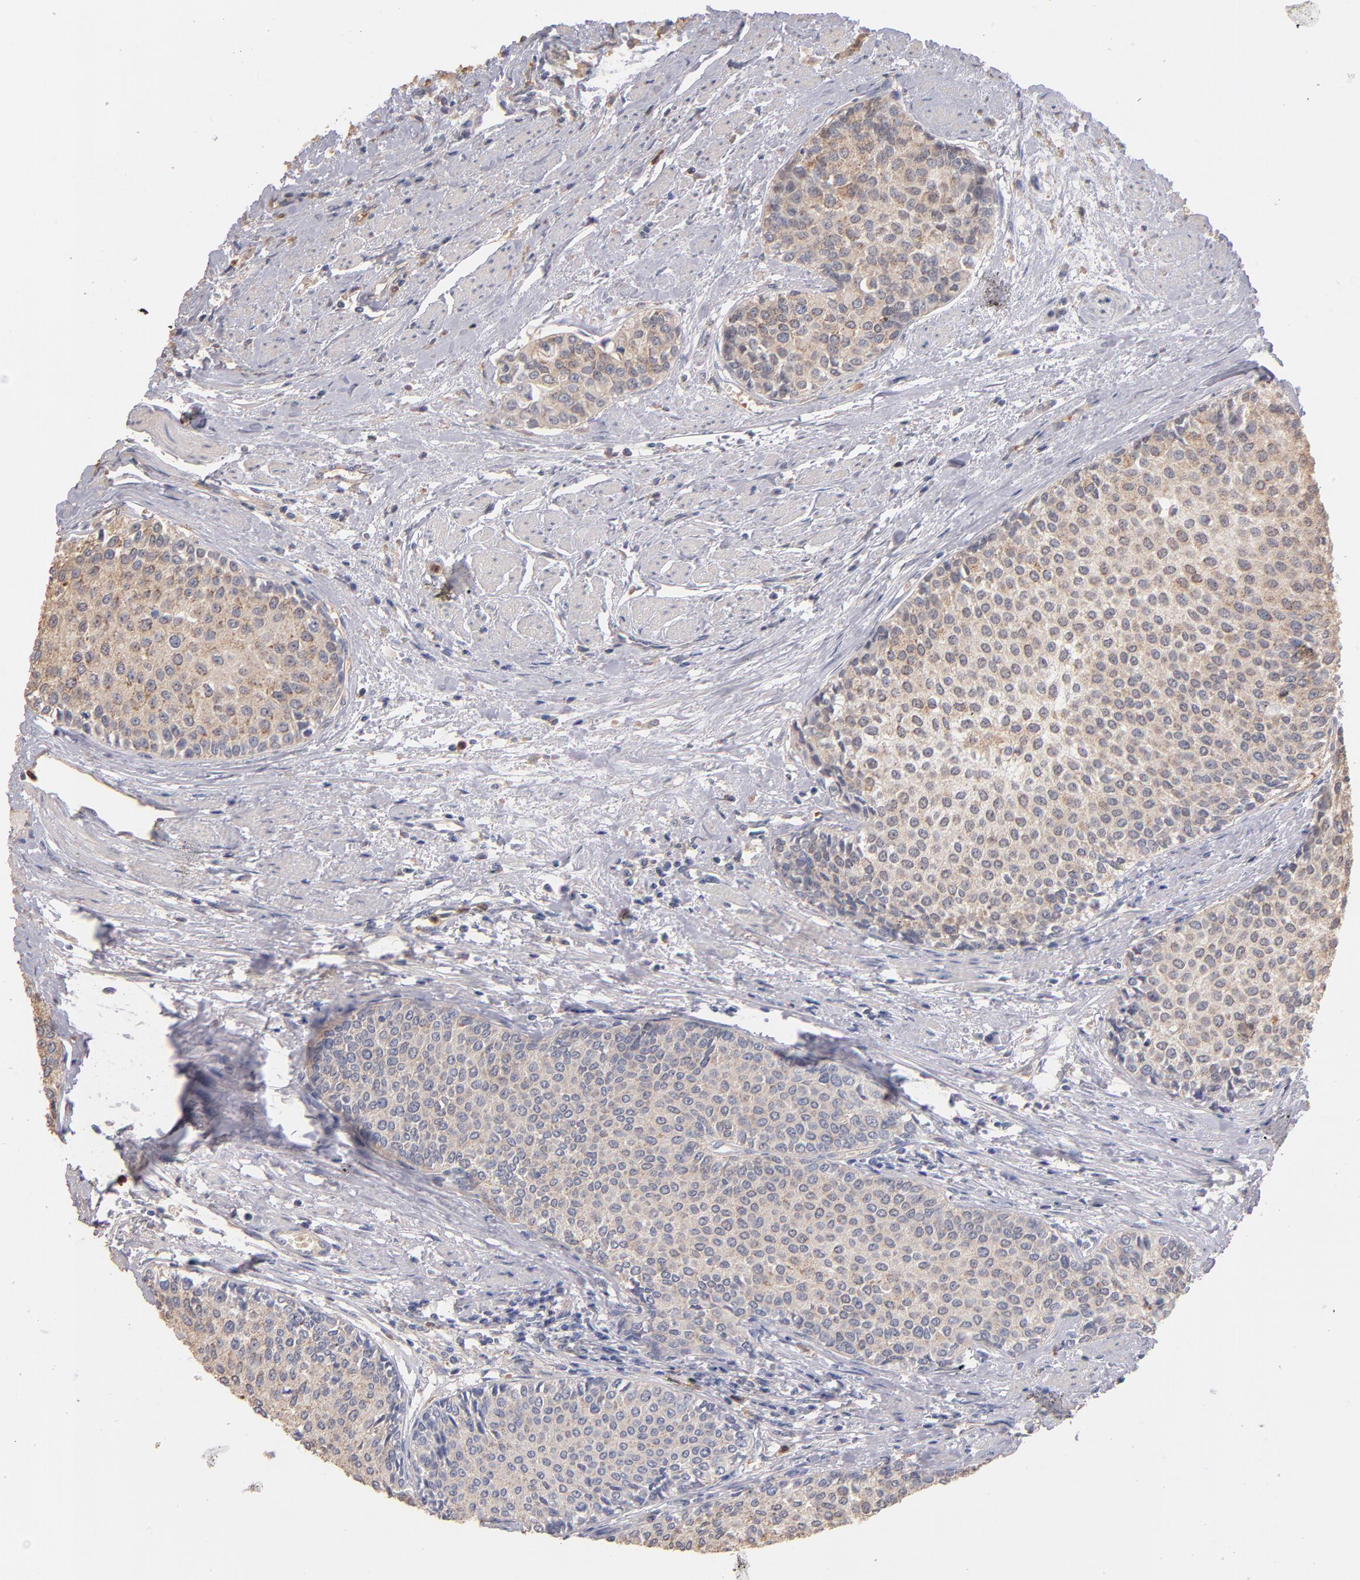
{"staining": {"intensity": "moderate", "quantity": ">75%", "location": "cytoplasmic/membranous"}, "tissue": "urothelial cancer", "cell_type": "Tumor cells", "image_type": "cancer", "snomed": [{"axis": "morphology", "description": "Urothelial carcinoma, Low grade"}, {"axis": "topography", "description": "Urinary bladder"}], "caption": "An IHC image of tumor tissue is shown. Protein staining in brown labels moderate cytoplasmic/membranous positivity in urothelial cancer within tumor cells.", "gene": "RO60", "patient": {"sex": "female", "age": 73}}